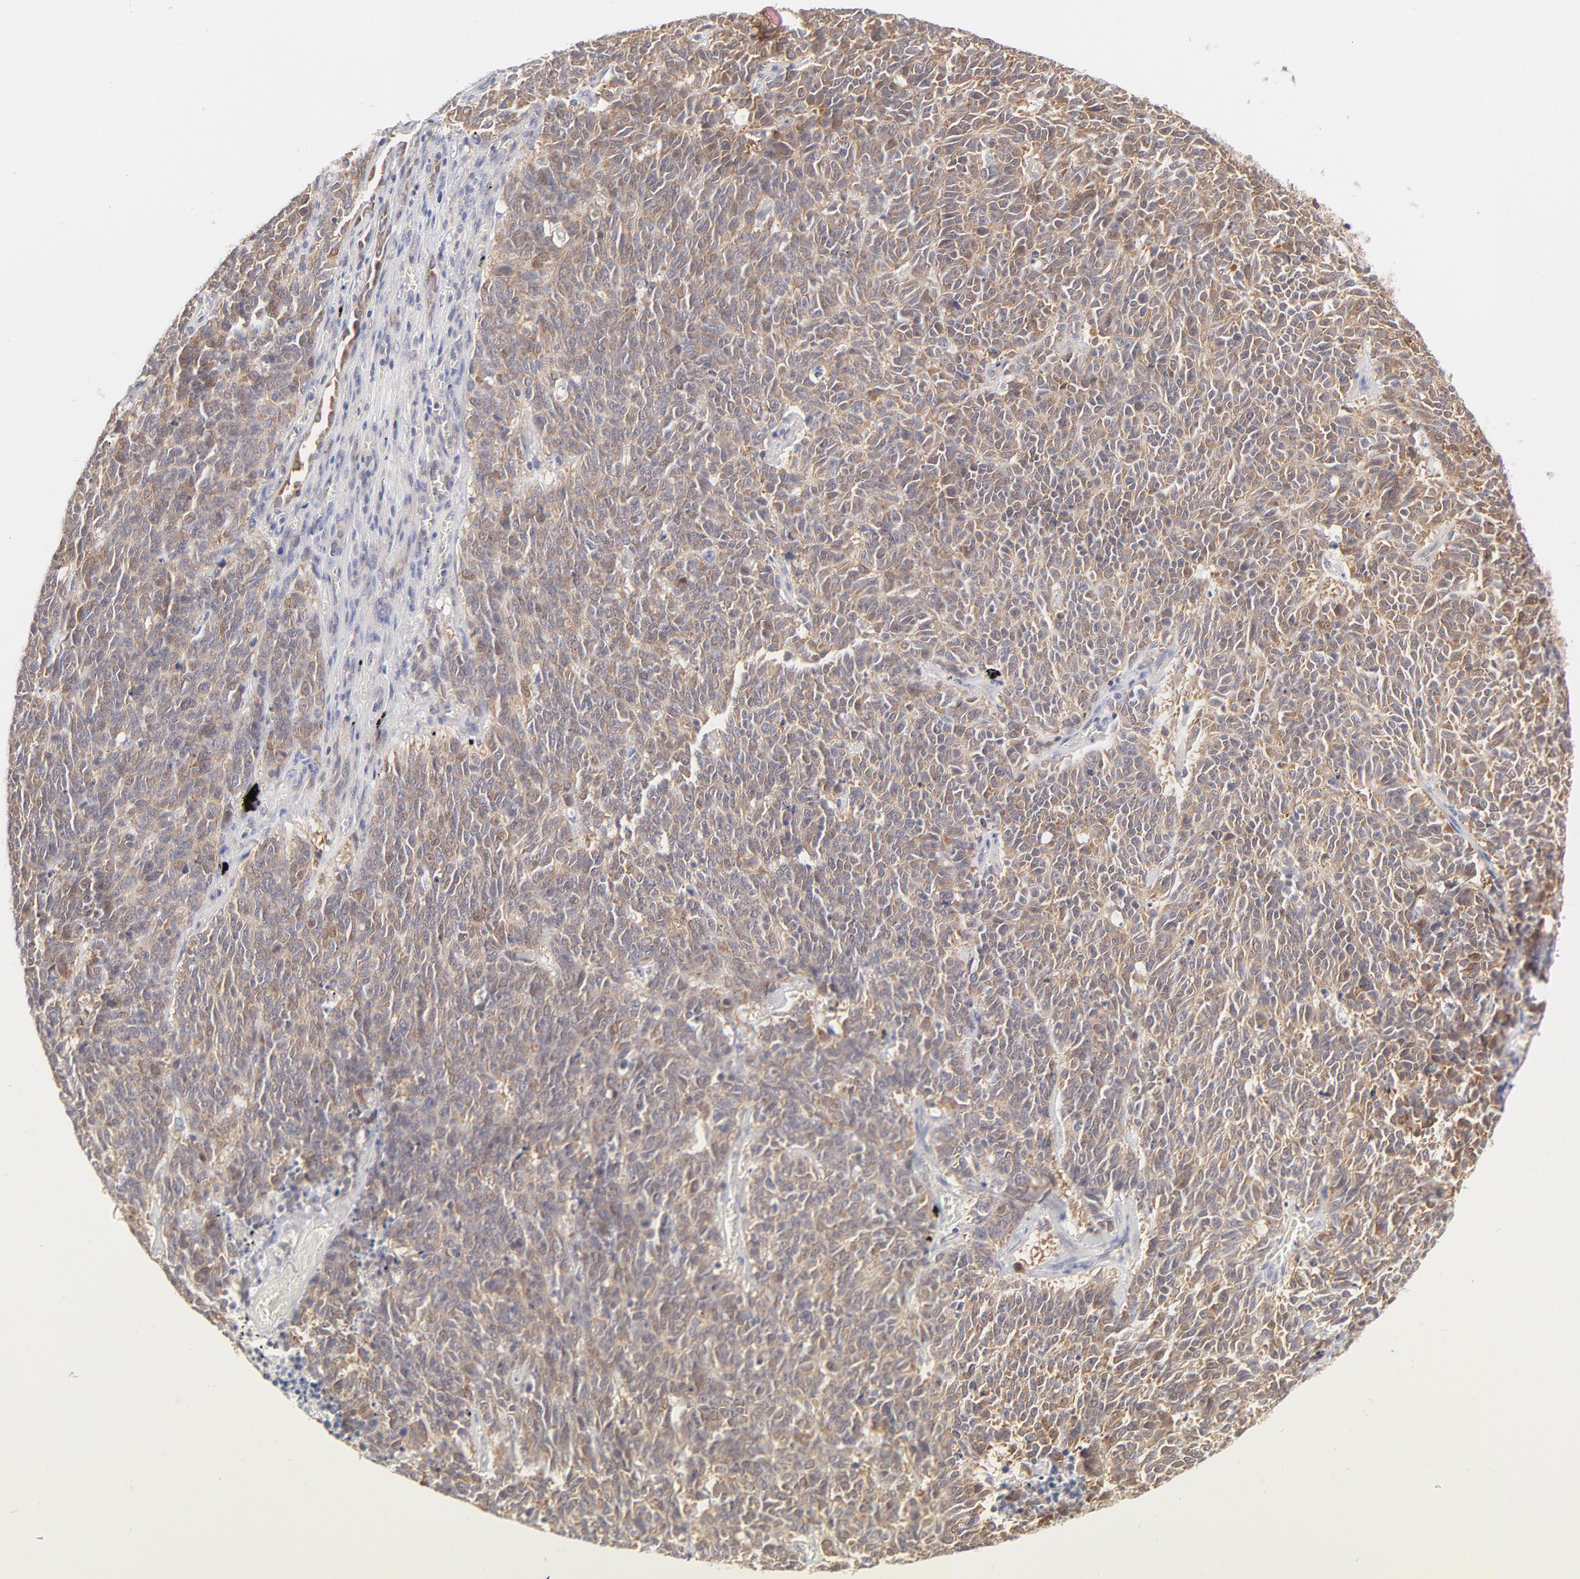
{"staining": {"intensity": "weak", "quantity": ">75%", "location": "cytoplasmic/membranous"}, "tissue": "lung cancer", "cell_type": "Tumor cells", "image_type": "cancer", "snomed": [{"axis": "morphology", "description": "Neoplasm, malignant, NOS"}, {"axis": "topography", "description": "Lung"}], "caption": "Immunohistochemical staining of malignant neoplasm (lung) shows low levels of weak cytoplasmic/membranous staining in approximately >75% of tumor cells.", "gene": "RPS6KA1", "patient": {"sex": "female", "age": 58}}